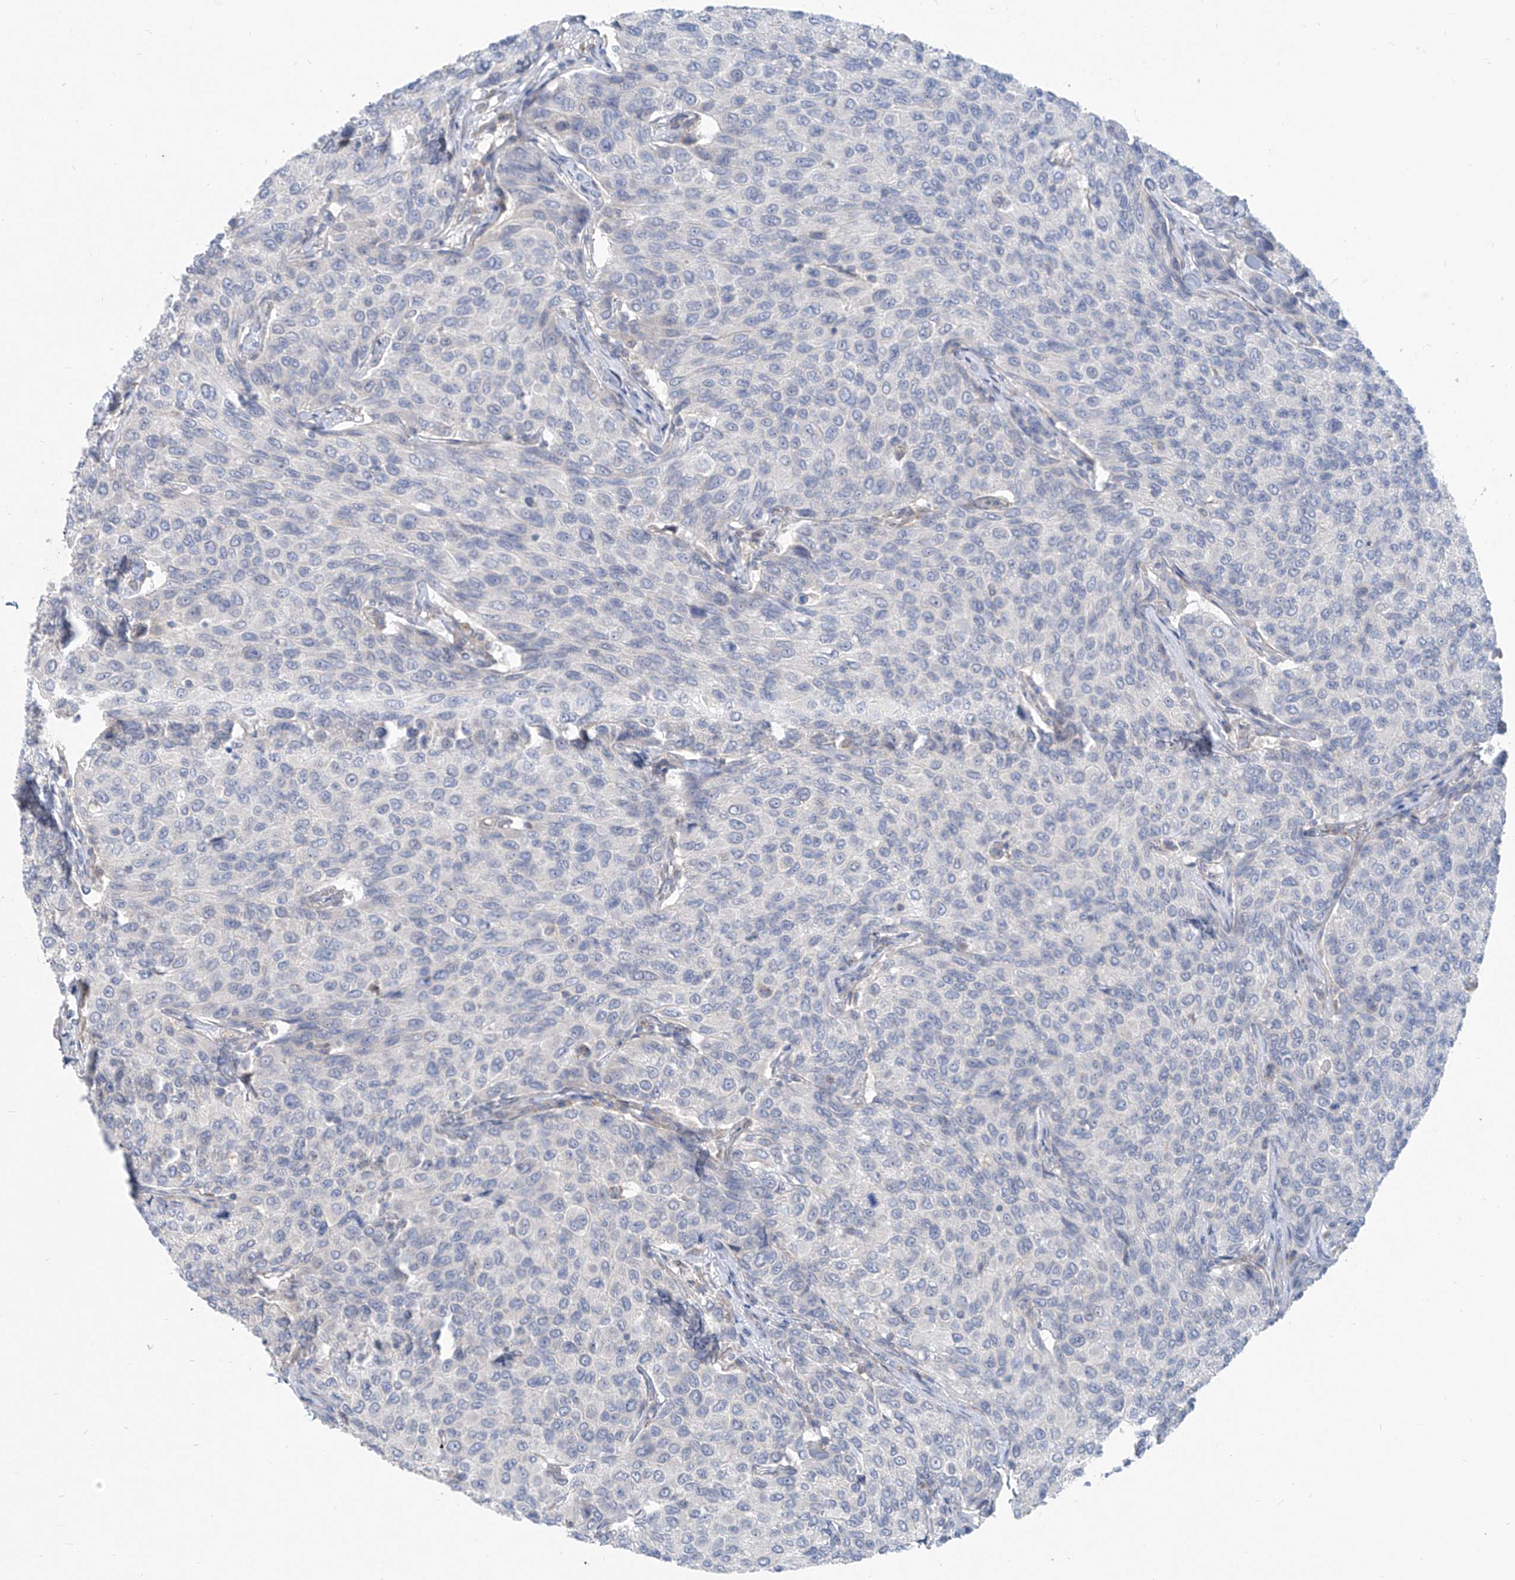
{"staining": {"intensity": "negative", "quantity": "none", "location": "none"}, "tissue": "breast cancer", "cell_type": "Tumor cells", "image_type": "cancer", "snomed": [{"axis": "morphology", "description": "Duct carcinoma"}, {"axis": "topography", "description": "Breast"}], "caption": "Immunohistochemistry (IHC) histopathology image of neoplastic tissue: human breast intraductal carcinoma stained with DAB exhibits no significant protein positivity in tumor cells.", "gene": "KRTAP25-1", "patient": {"sex": "female", "age": 55}}